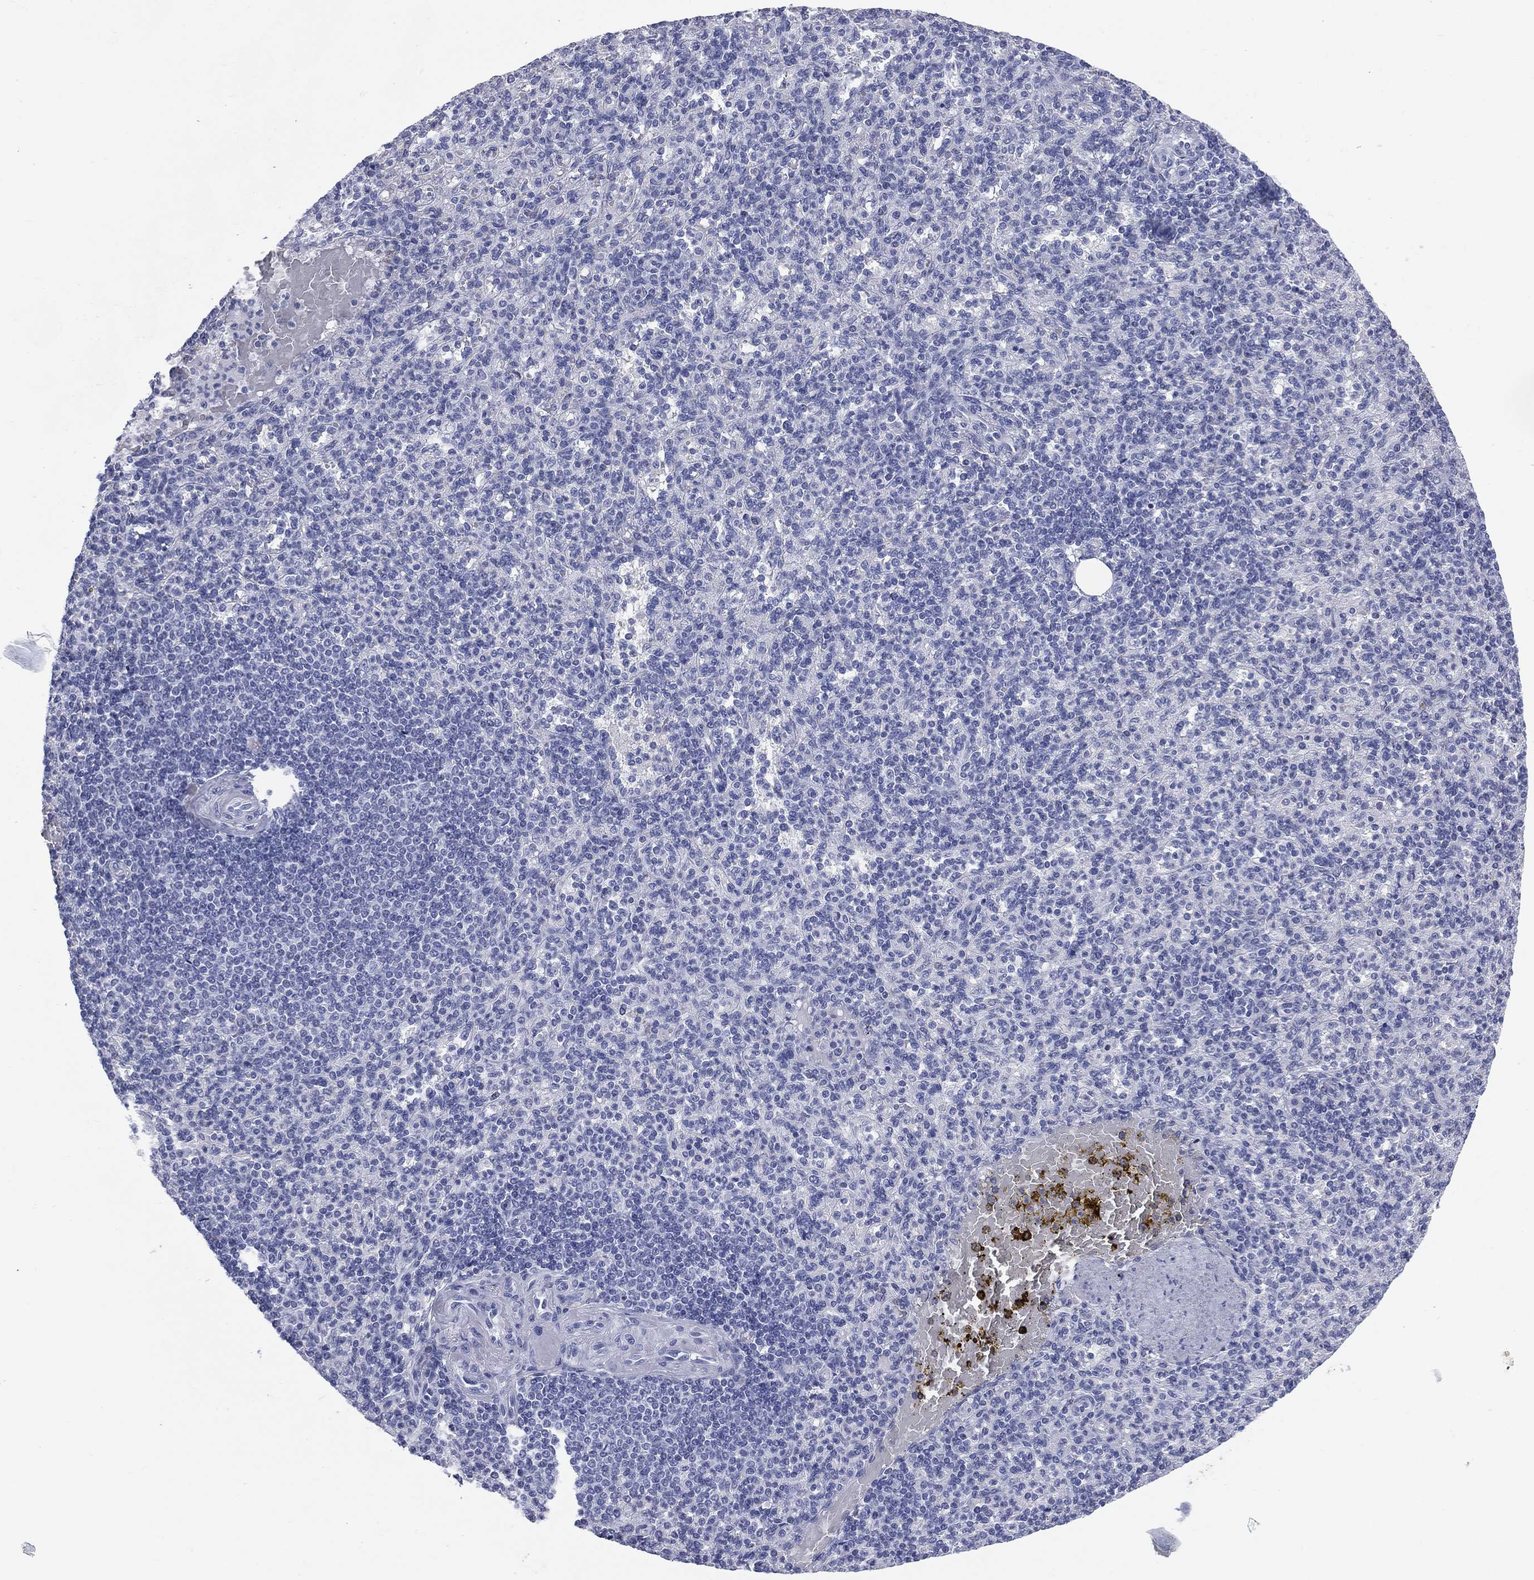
{"staining": {"intensity": "negative", "quantity": "none", "location": "none"}, "tissue": "spleen", "cell_type": "Cells in red pulp", "image_type": "normal", "snomed": [{"axis": "morphology", "description": "Normal tissue, NOS"}, {"axis": "topography", "description": "Spleen"}], "caption": "Human spleen stained for a protein using IHC displays no staining in cells in red pulp.", "gene": "MLN", "patient": {"sex": "female", "age": 74}}